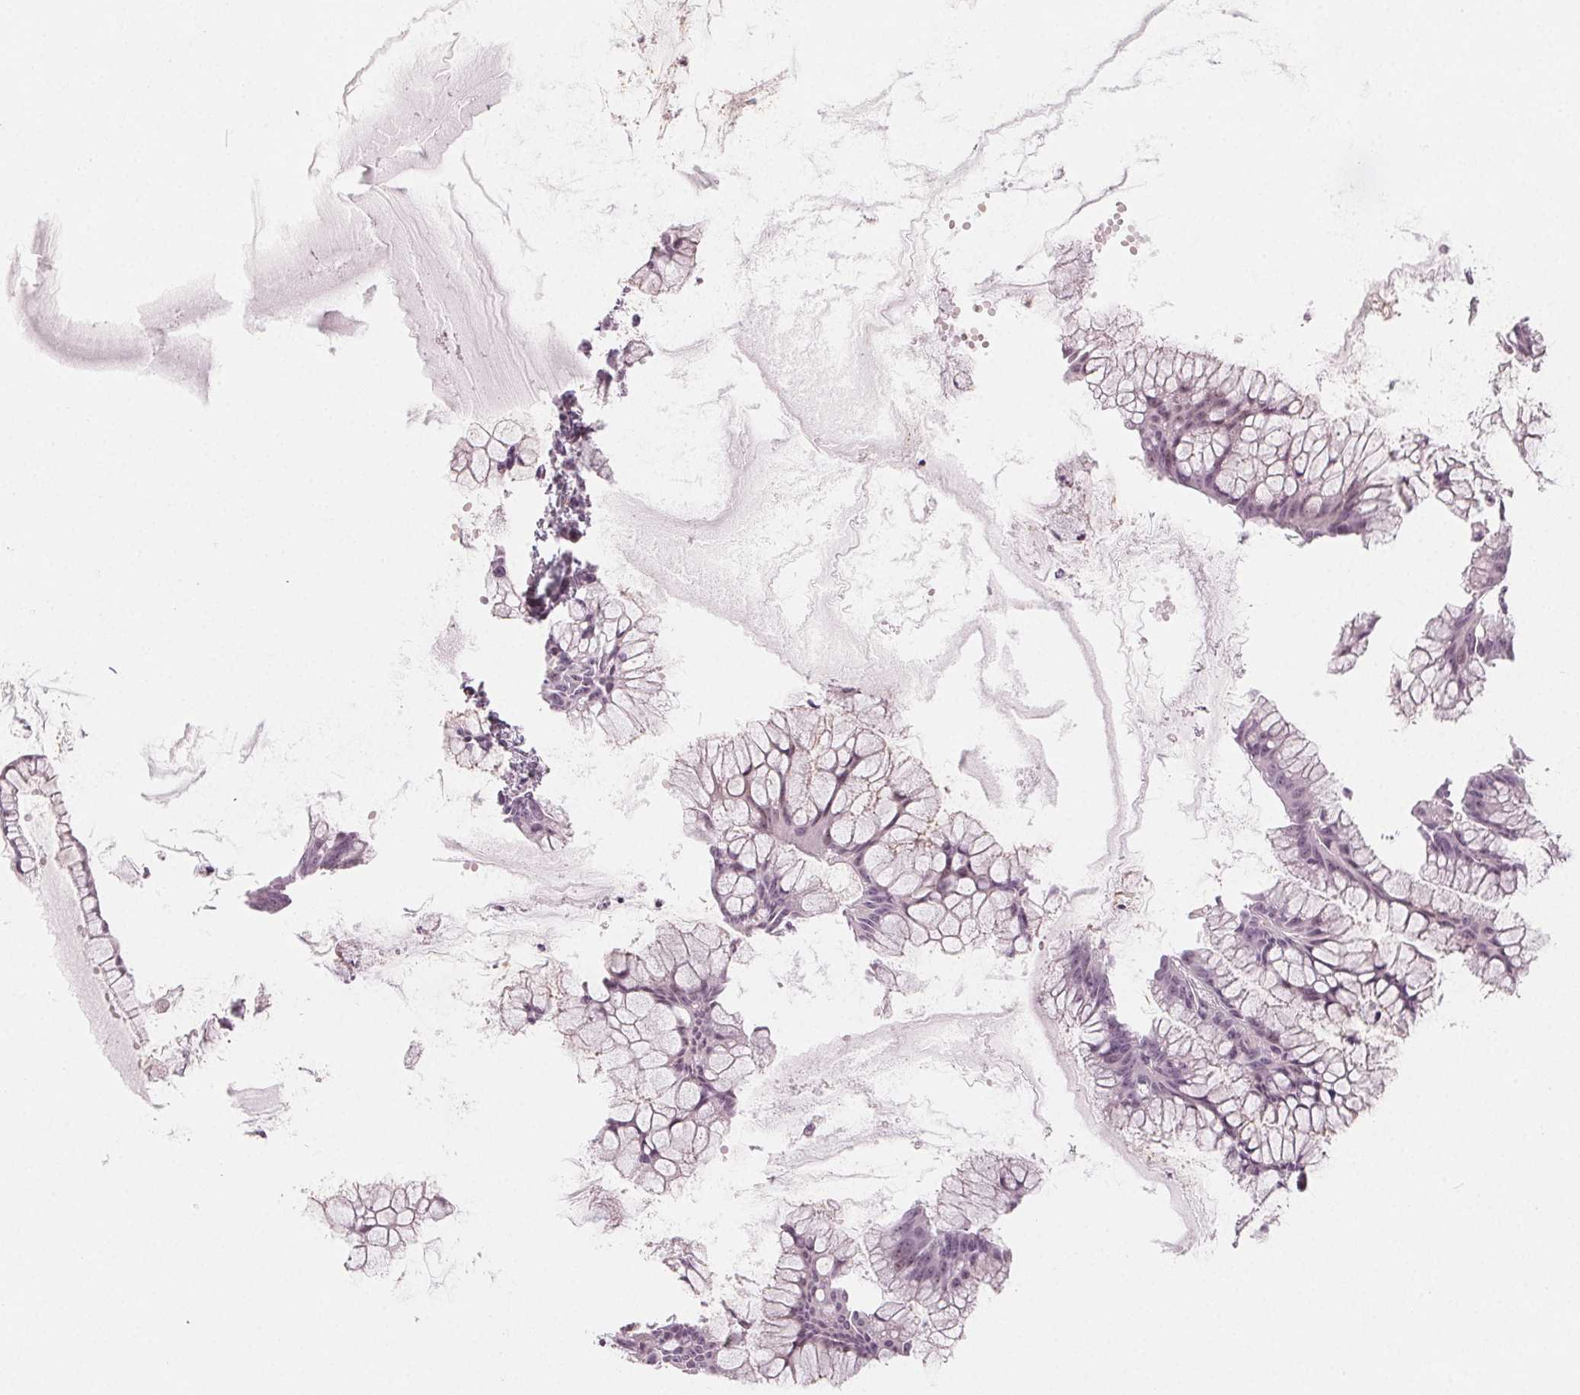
{"staining": {"intensity": "negative", "quantity": "none", "location": "none"}, "tissue": "ovarian cancer", "cell_type": "Tumor cells", "image_type": "cancer", "snomed": [{"axis": "morphology", "description": "Cystadenocarcinoma, mucinous, NOS"}, {"axis": "topography", "description": "Ovary"}], "caption": "This is an immunohistochemistry (IHC) photomicrograph of human ovarian cancer (mucinous cystadenocarcinoma). There is no positivity in tumor cells.", "gene": "ZBBX", "patient": {"sex": "female", "age": 41}}